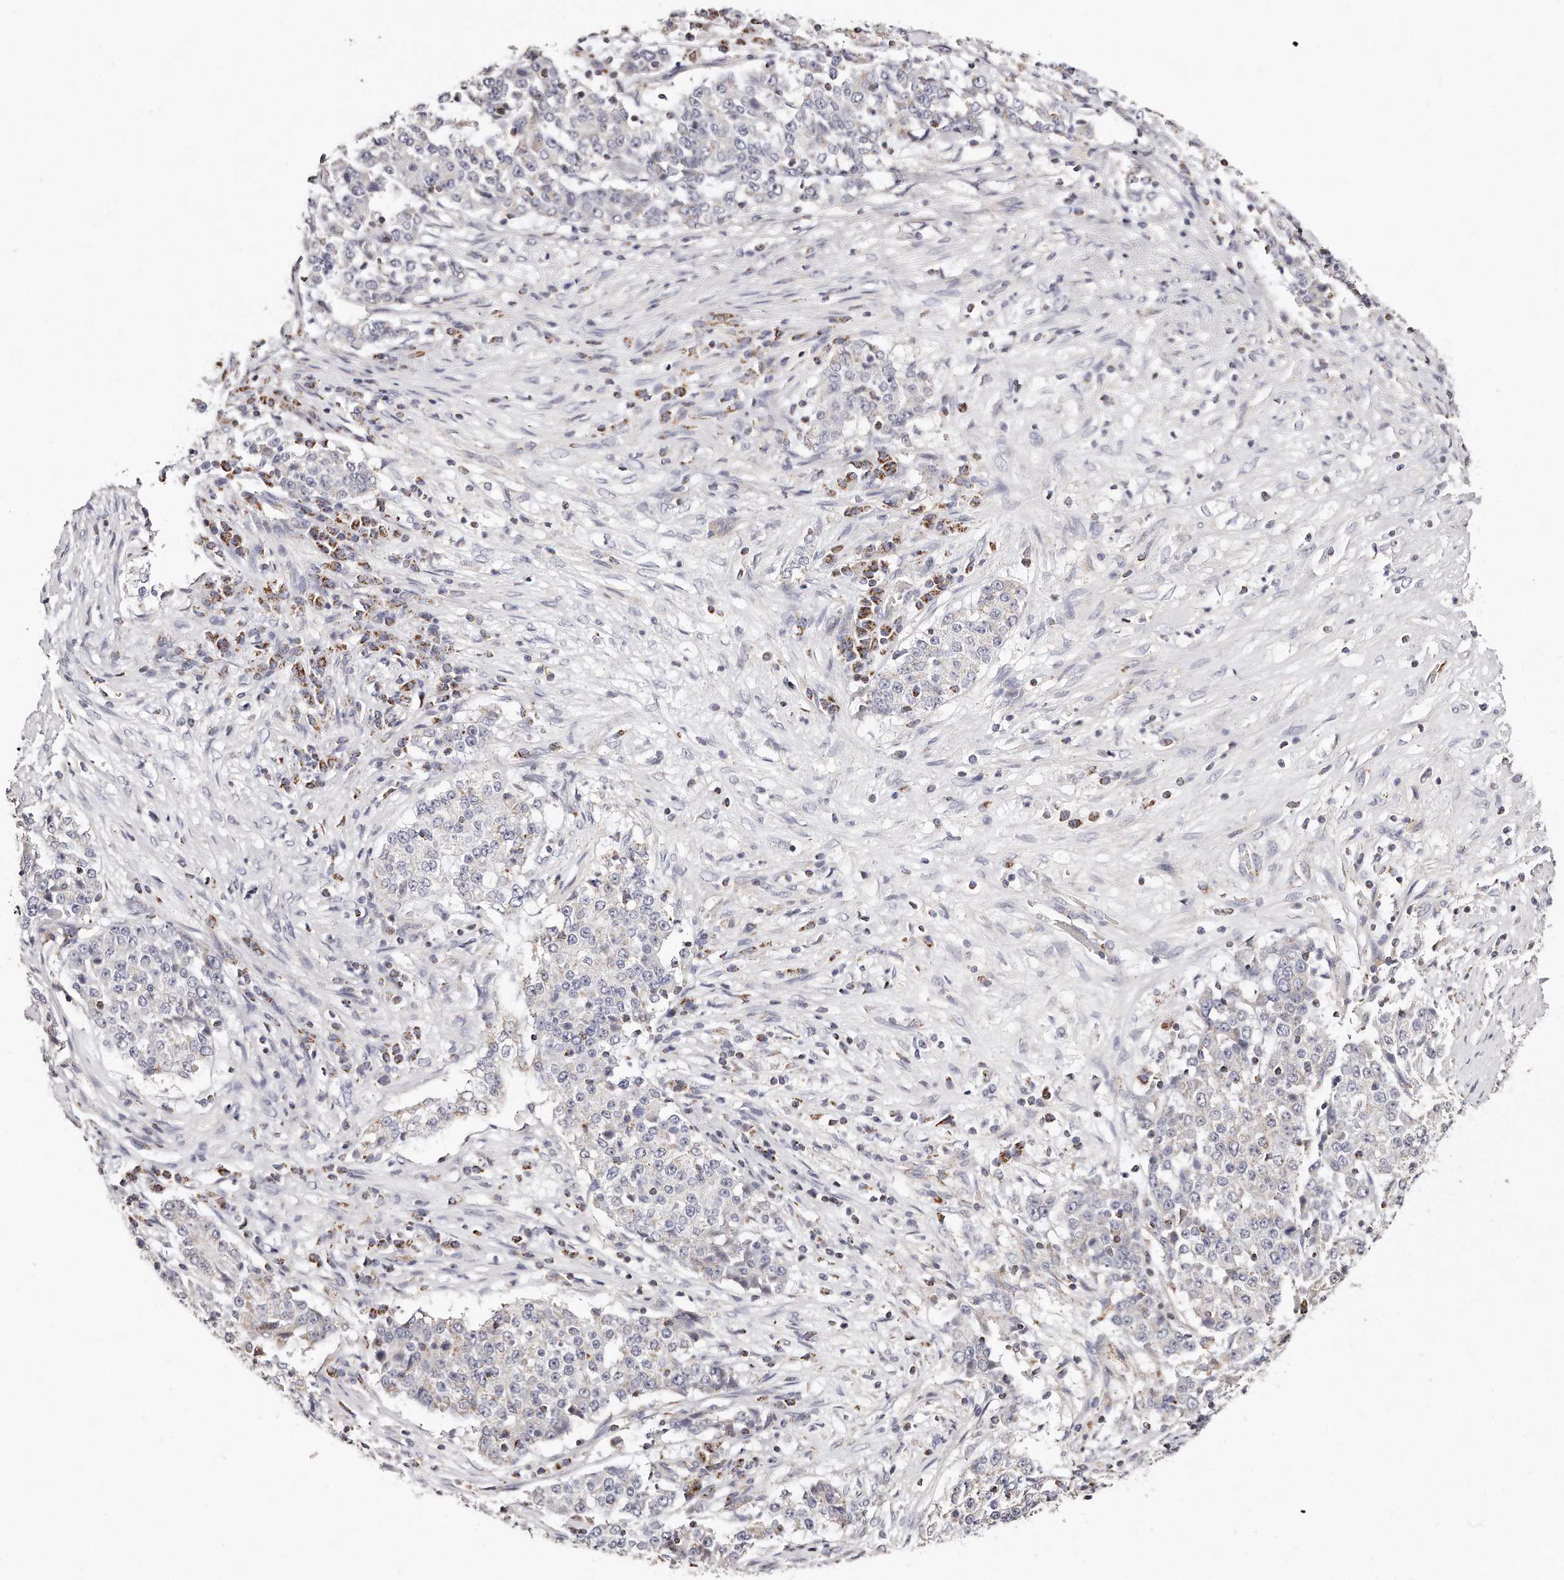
{"staining": {"intensity": "negative", "quantity": "none", "location": "none"}, "tissue": "stomach cancer", "cell_type": "Tumor cells", "image_type": "cancer", "snomed": [{"axis": "morphology", "description": "Adenocarcinoma, NOS"}, {"axis": "topography", "description": "Stomach"}], "caption": "Immunohistochemical staining of stomach cancer reveals no significant positivity in tumor cells.", "gene": "RTKN", "patient": {"sex": "male", "age": 59}}